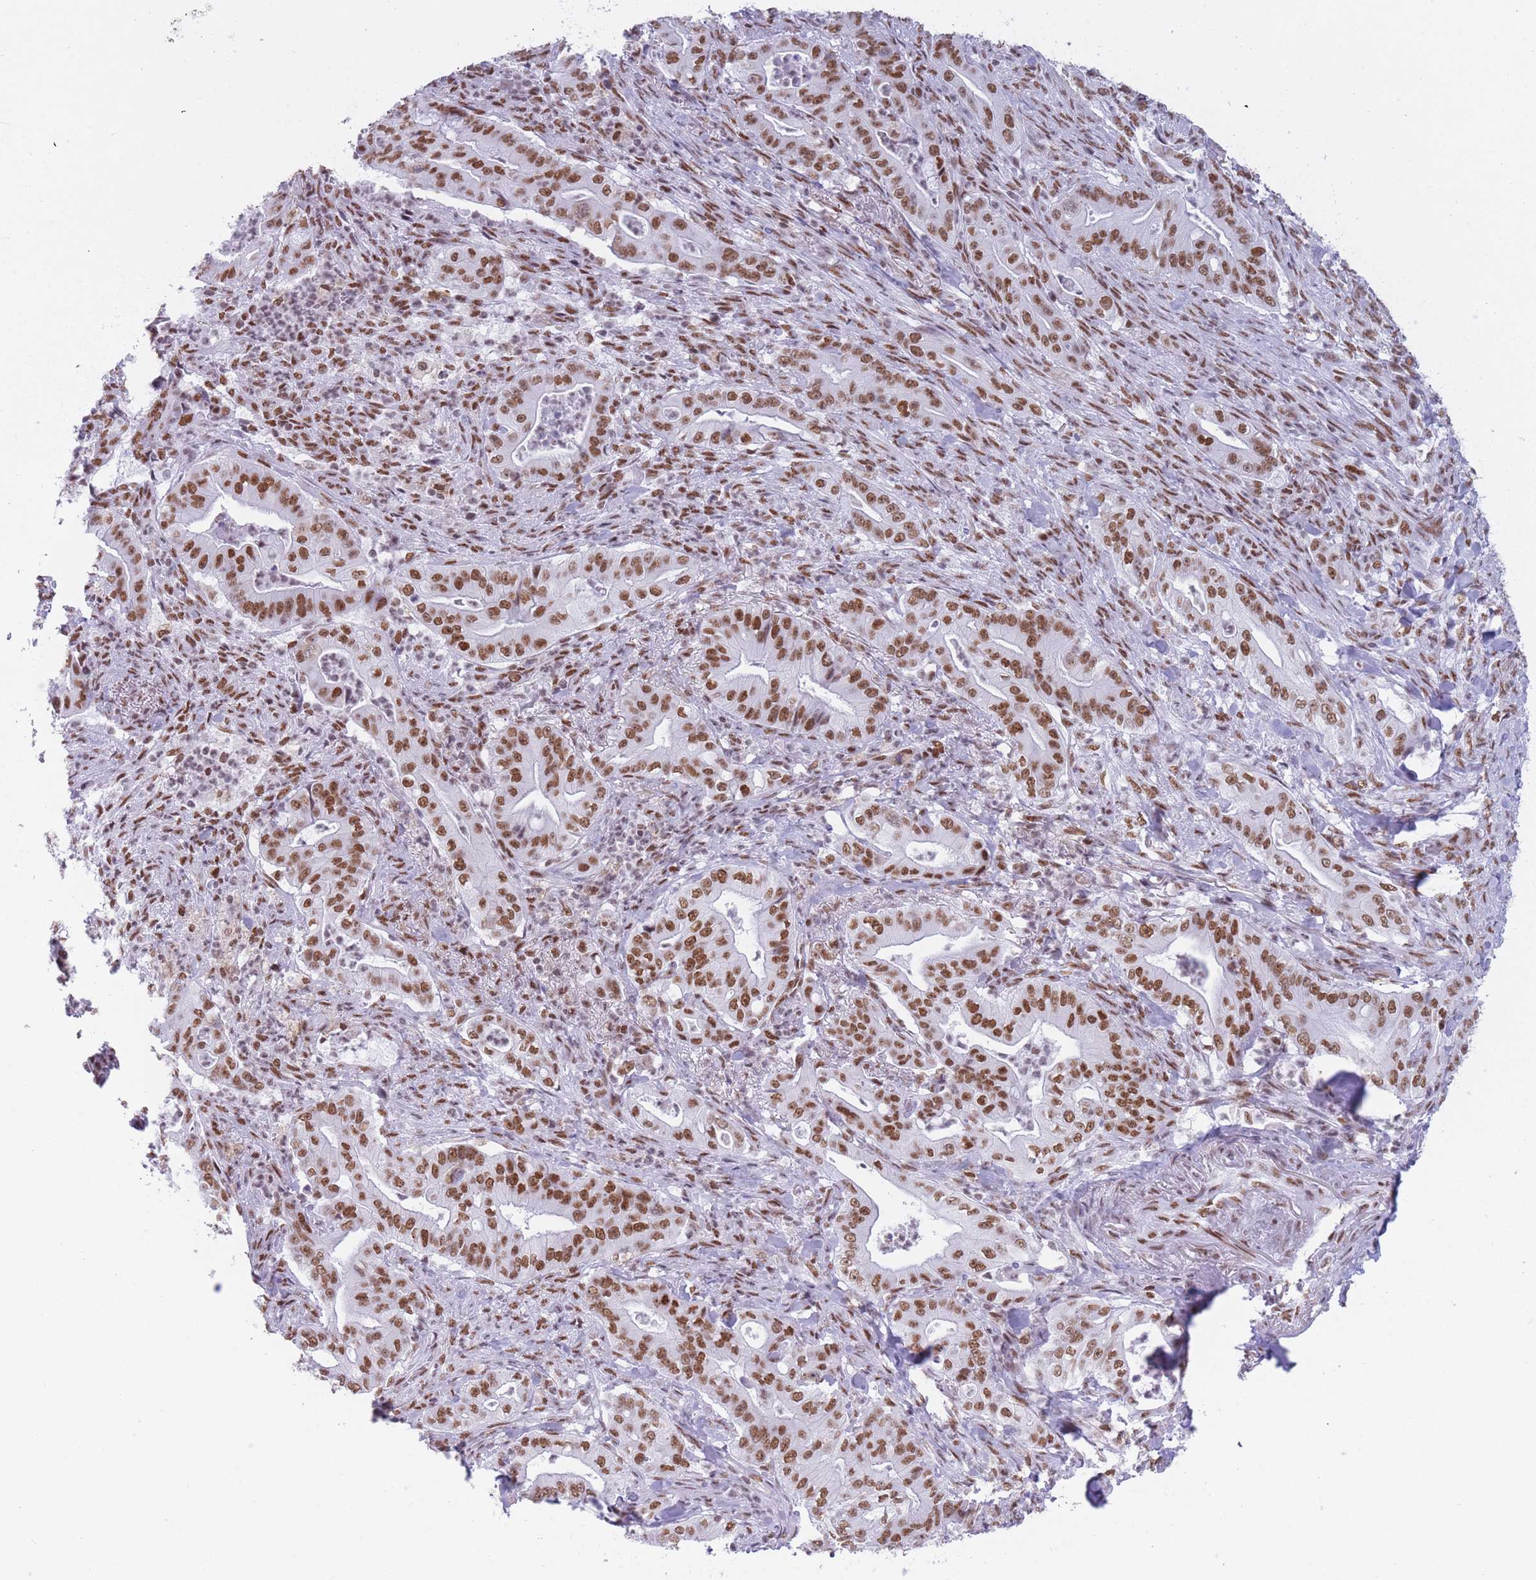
{"staining": {"intensity": "moderate", "quantity": ">75%", "location": "nuclear"}, "tissue": "pancreatic cancer", "cell_type": "Tumor cells", "image_type": "cancer", "snomed": [{"axis": "morphology", "description": "Adenocarcinoma, NOS"}, {"axis": "topography", "description": "Pancreas"}], "caption": "Approximately >75% of tumor cells in pancreatic cancer (adenocarcinoma) exhibit moderate nuclear protein positivity as visualized by brown immunohistochemical staining.", "gene": "HNRNPUL1", "patient": {"sex": "male", "age": 71}}